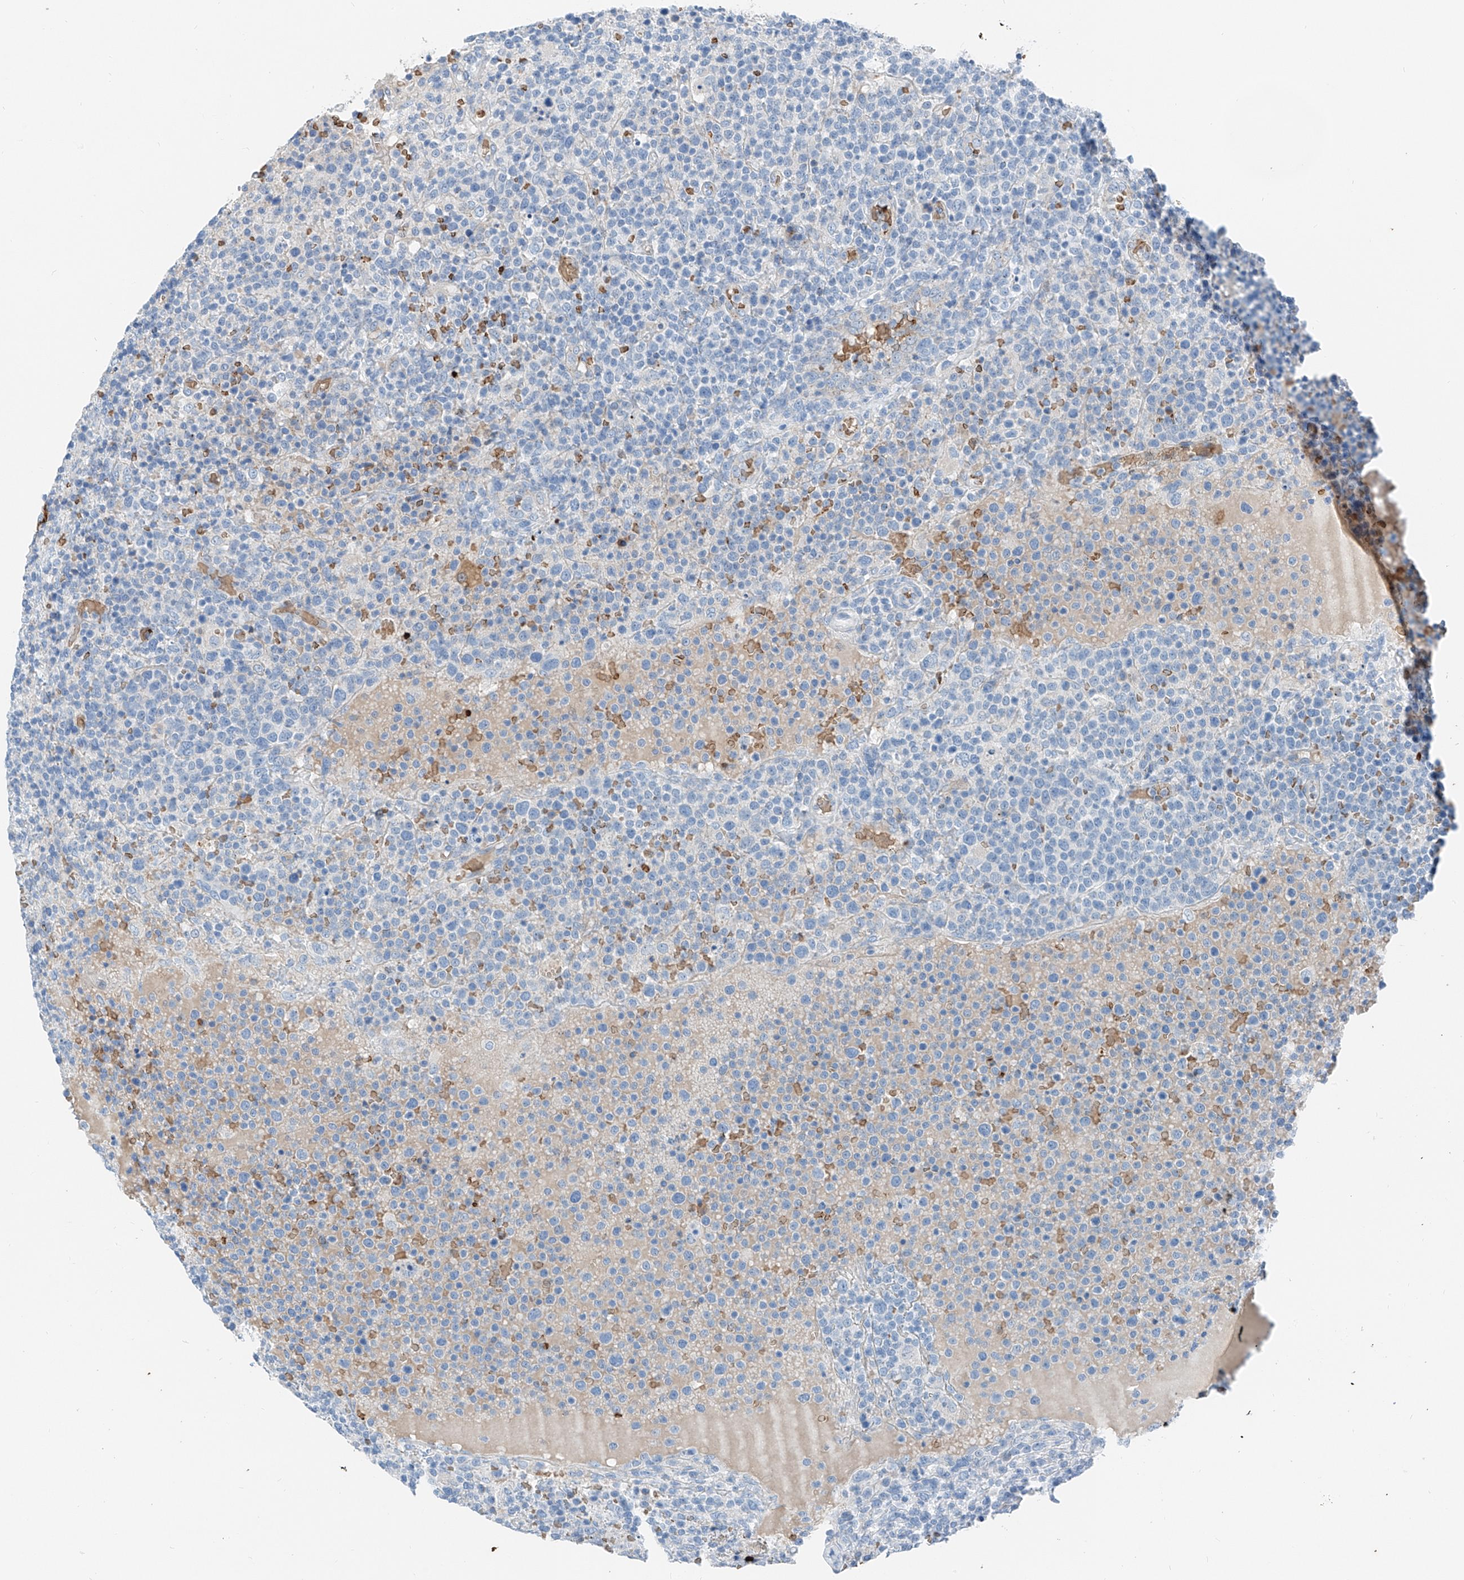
{"staining": {"intensity": "negative", "quantity": "none", "location": "none"}, "tissue": "lymphoma", "cell_type": "Tumor cells", "image_type": "cancer", "snomed": [{"axis": "morphology", "description": "Malignant lymphoma, non-Hodgkin's type, High grade"}, {"axis": "topography", "description": "Lymph node"}], "caption": "The immunohistochemistry image has no significant expression in tumor cells of lymphoma tissue. (IHC, brightfield microscopy, high magnification).", "gene": "PRSS23", "patient": {"sex": "male", "age": 61}}